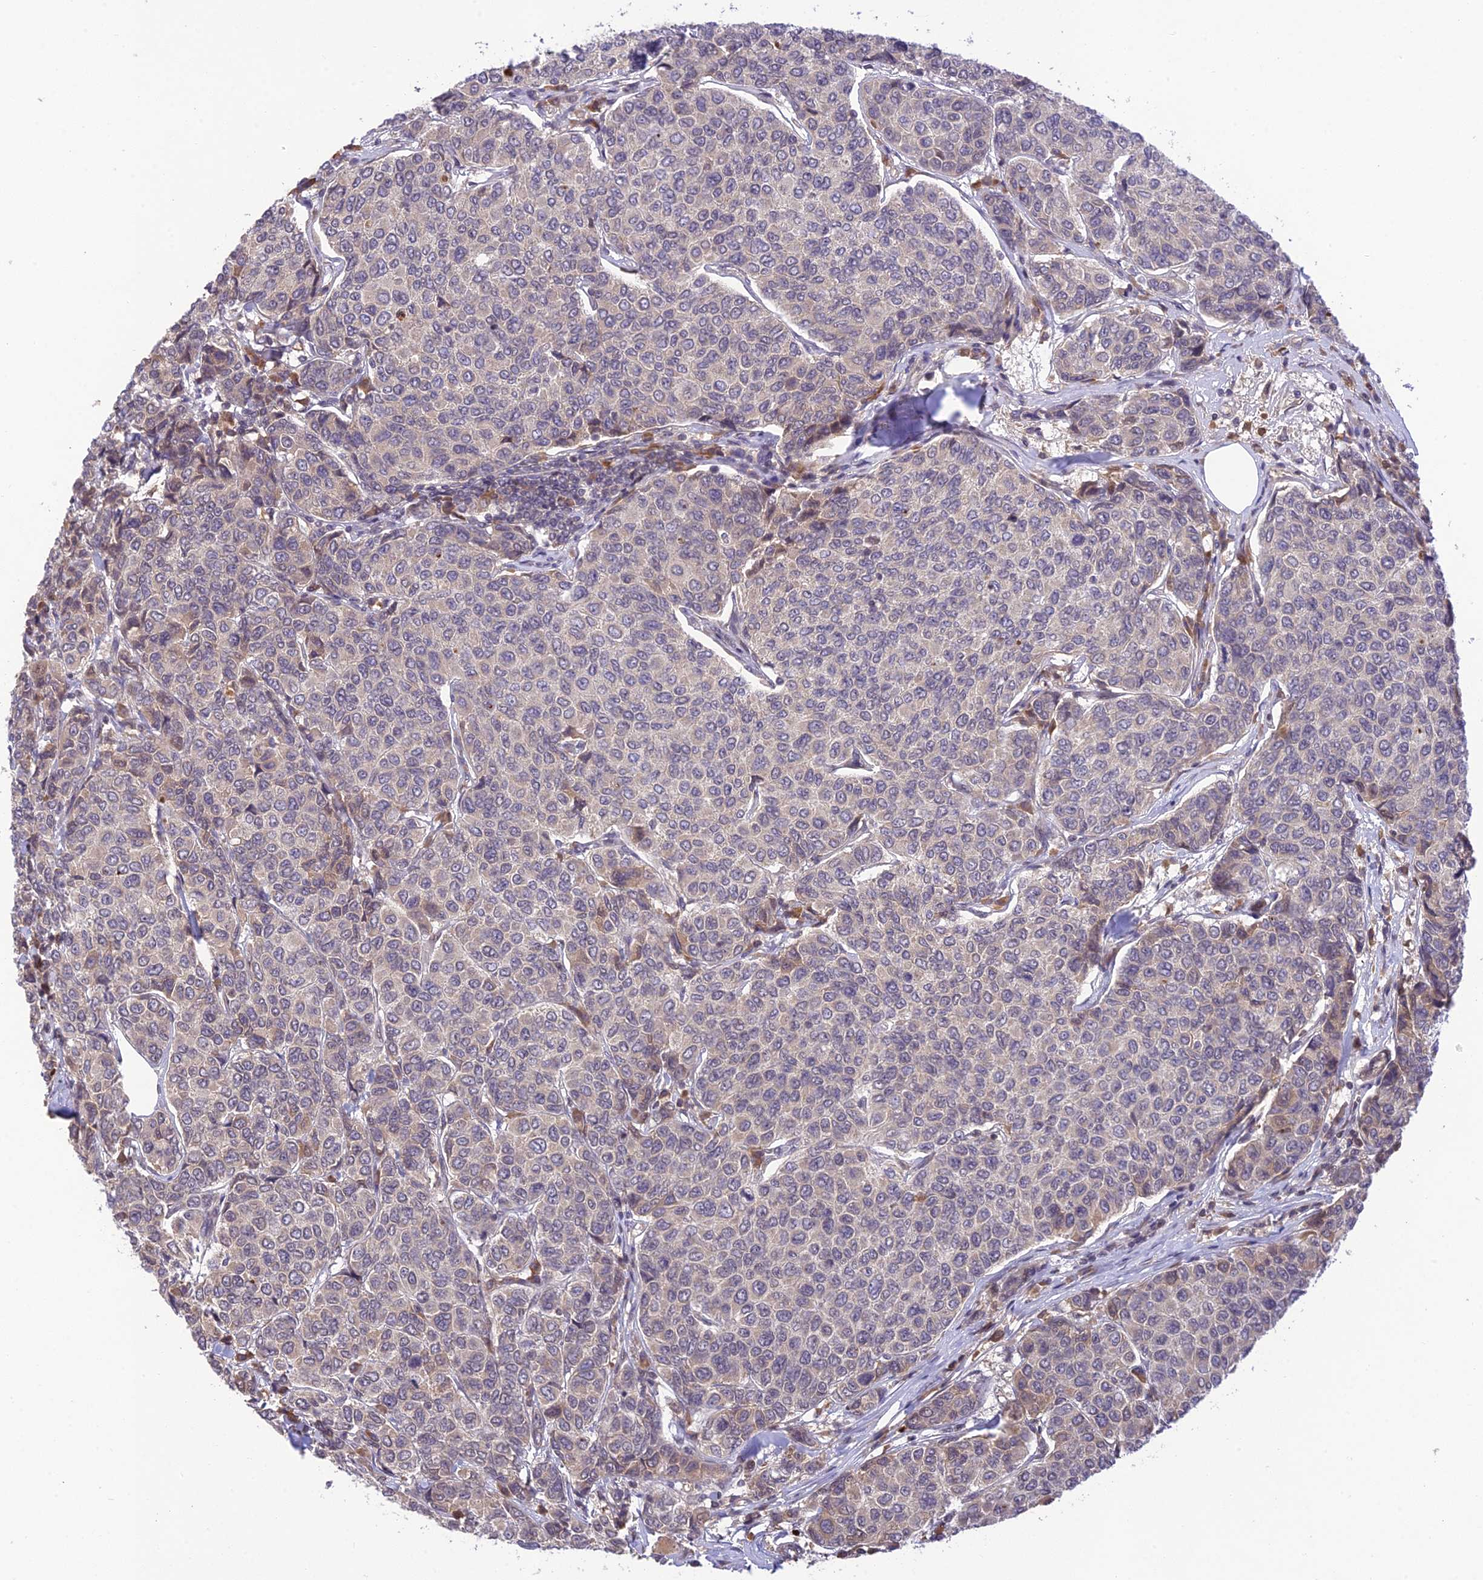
{"staining": {"intensity": "negative", "quantity": "none", "location": "none"}, "tissue": "breast cancer", "cell_type": "Tumor cells", "image_type": "cancer", "snomed": [{"axis": "morphology", "description": "Duct carcinoma"}, {"axis": "topography", "description": "Breast"}], "caption": "The image reveals no significant positivity in tumor cells of breast cancer (infiltrating ductal carcinoma).", "gene": "TEKT1", "patient": {"sex": "female", "age": 55}}